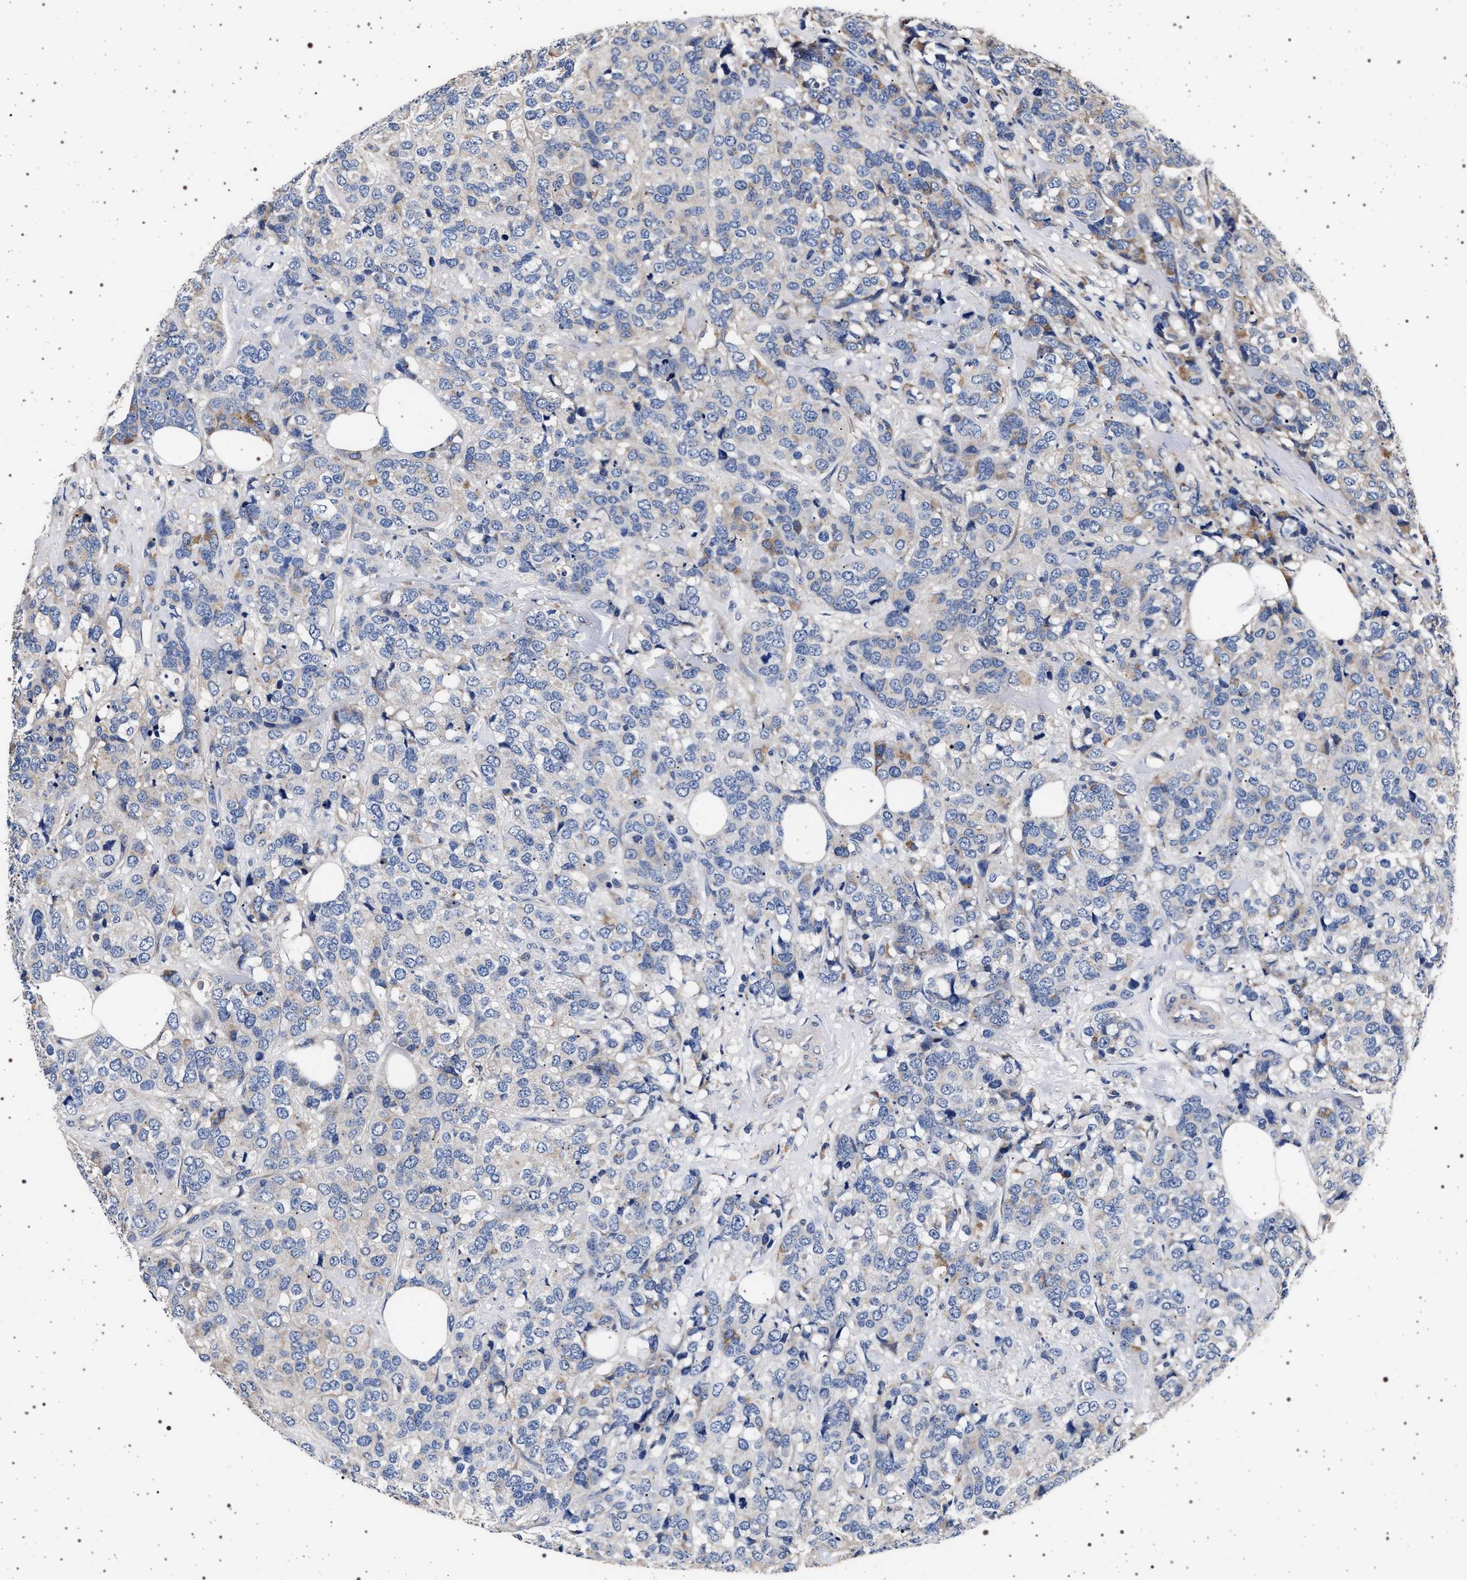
{"staining": {"intensity": "negative", "quantity": "none", "location": "none"}, "tissue": "breast cancer", "cell_type": "Tumor cells", "image_type": "cancer", "snomed": [{"axis": "morphology", "description": "Lobular carcinoma"}, {"axis": "topography", "description": "Breast"}], "caption": "This is an immunohistochemistry photomicrograph of breast lobular carcinoma. There is no expression in tumor cells.", "gene": "MAP3K2", "patient": {"sex": "female", "age": 59}}